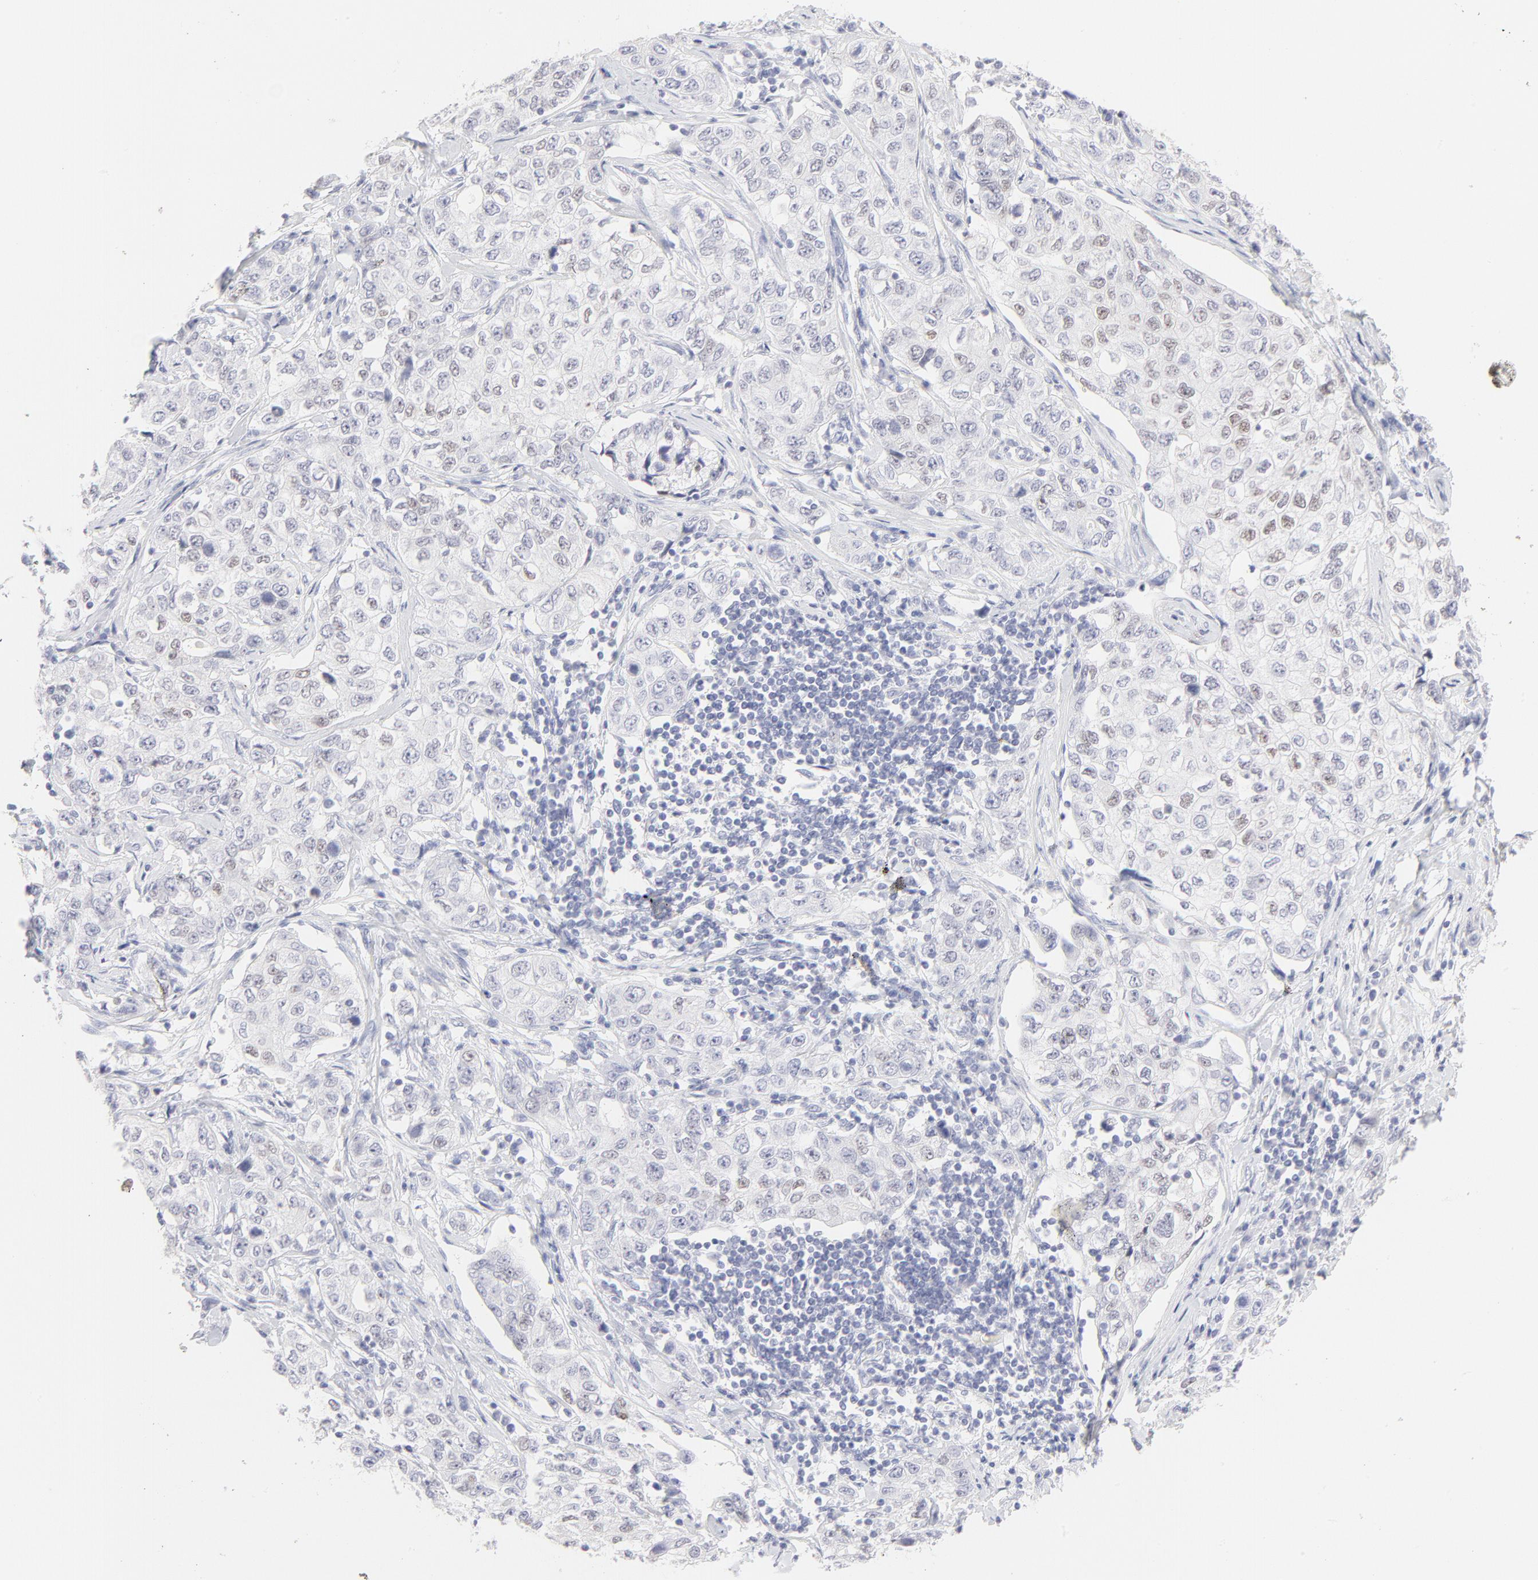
{"staining": {"intensity": "moderate", "quantity": "<25%", "location": "nuclear"}, "tissue": "stomach cancer", "cell_type": "Tumor cells", "image_type": "cancer", "snomed": [{"axis": "morphology", "description": "Adenocarcinoma, NOS"}, {"axis": "topography", "description": "Stomach"}], "caption": "Immunohistochemical staining of human stomach cancer (adenocarcinoma) exhibits moderate nuclear protein staining in about <25% of tumor cells. (IHC, brightfield microscopy, high magnification).", "gene": "ELF3", "patient": {"sex": "male", "age": 48}}